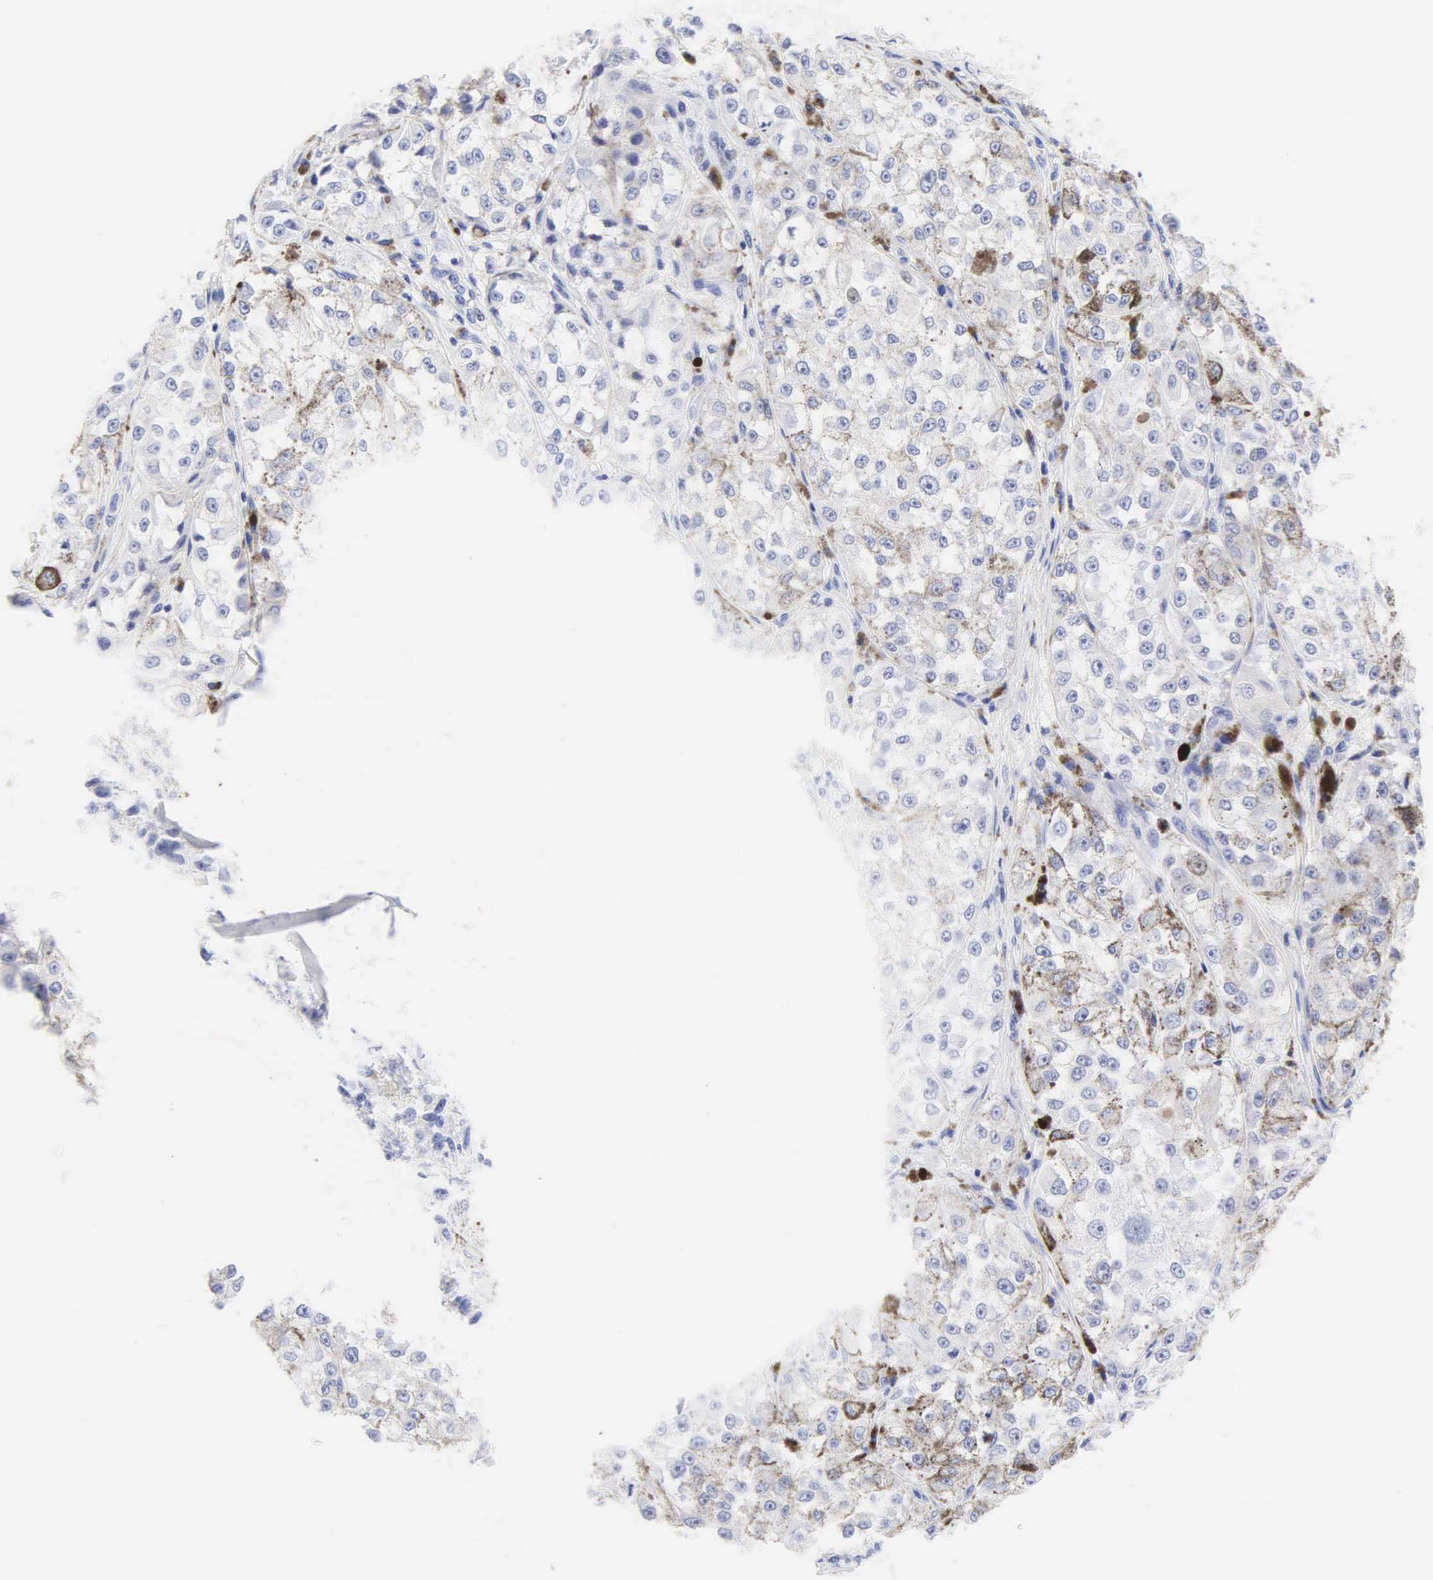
{"staining": {"intensity": "negative", "quantity": "none", "location": "none"}, "tissue": "melanoma", "cell_type": "Tumor cells", "image_type": "cancer", "snomed": [{"axis": "morphology", "description": "Malignant melanoma, NOS"}, {"axis": "topography", "description": "Skin"}], "caption": "Tumor cells show no significant protein expression in malignant melanoma. (DAB (3,3'-diaminobenzidine) immunohistochemistry (IHC) with hematoxylin counter stain).", "gene": "DES", "patient": {"sex": "male", "age": 67}}